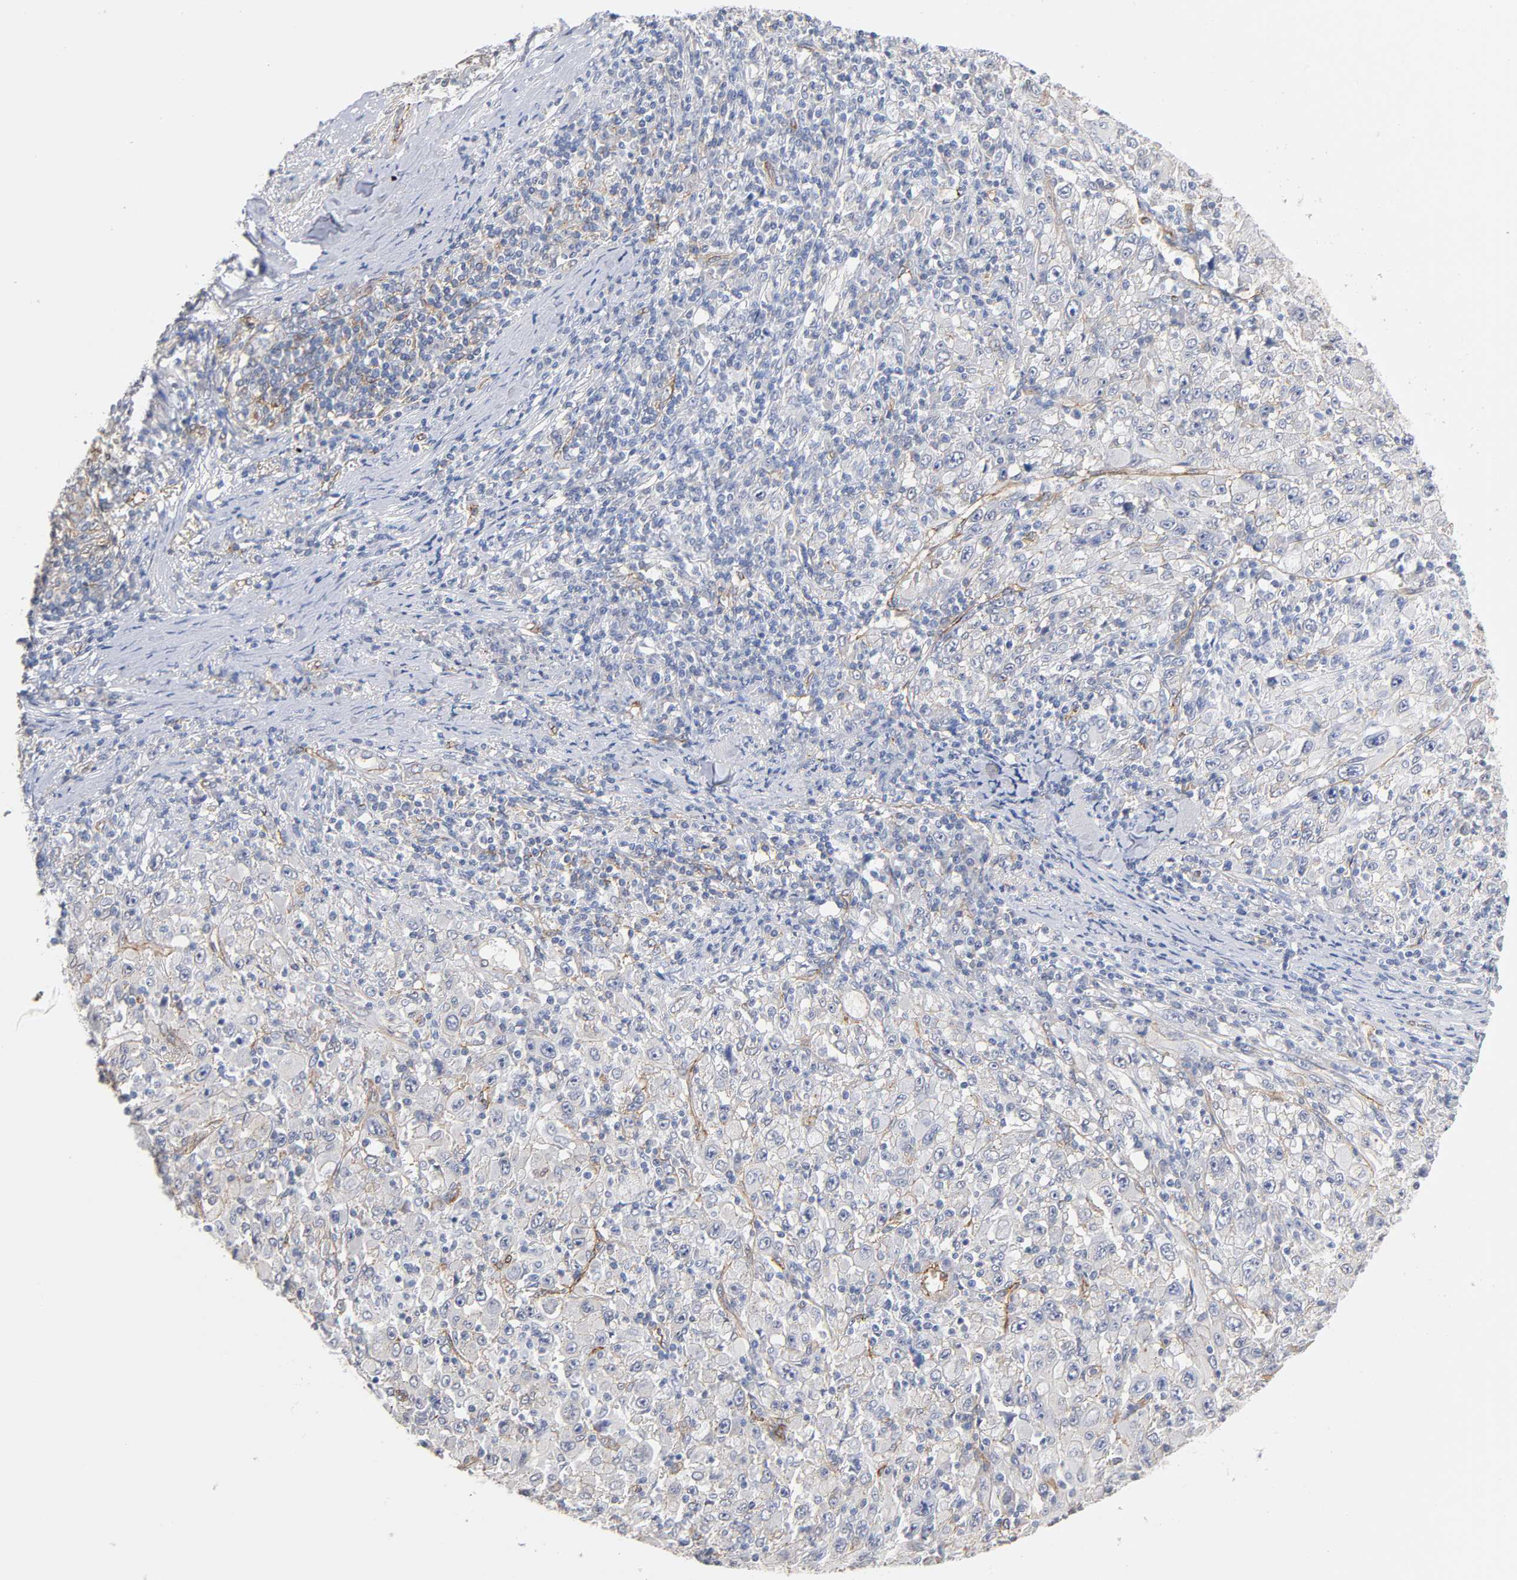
{"staining": {"intensity": "negative", "quantity": "none", "location": "none"}, "tissue": "melanoma", "cell_type": "Tumor cells", "image_type": "cancer", "snomed": [{"axis": "morphology", "description": "Malignant melanoma, Metastatic site"}, {"axis": "topography", "description": "Skin"}], "caption": "High power microscopy photomicrograph of an IHC histopathology image of malignant melanoma (metastatic site), revealing no significant expression in tumor cells.", "gene": "SPTAN1", "patient": {"sex": "female", "age": 56}}